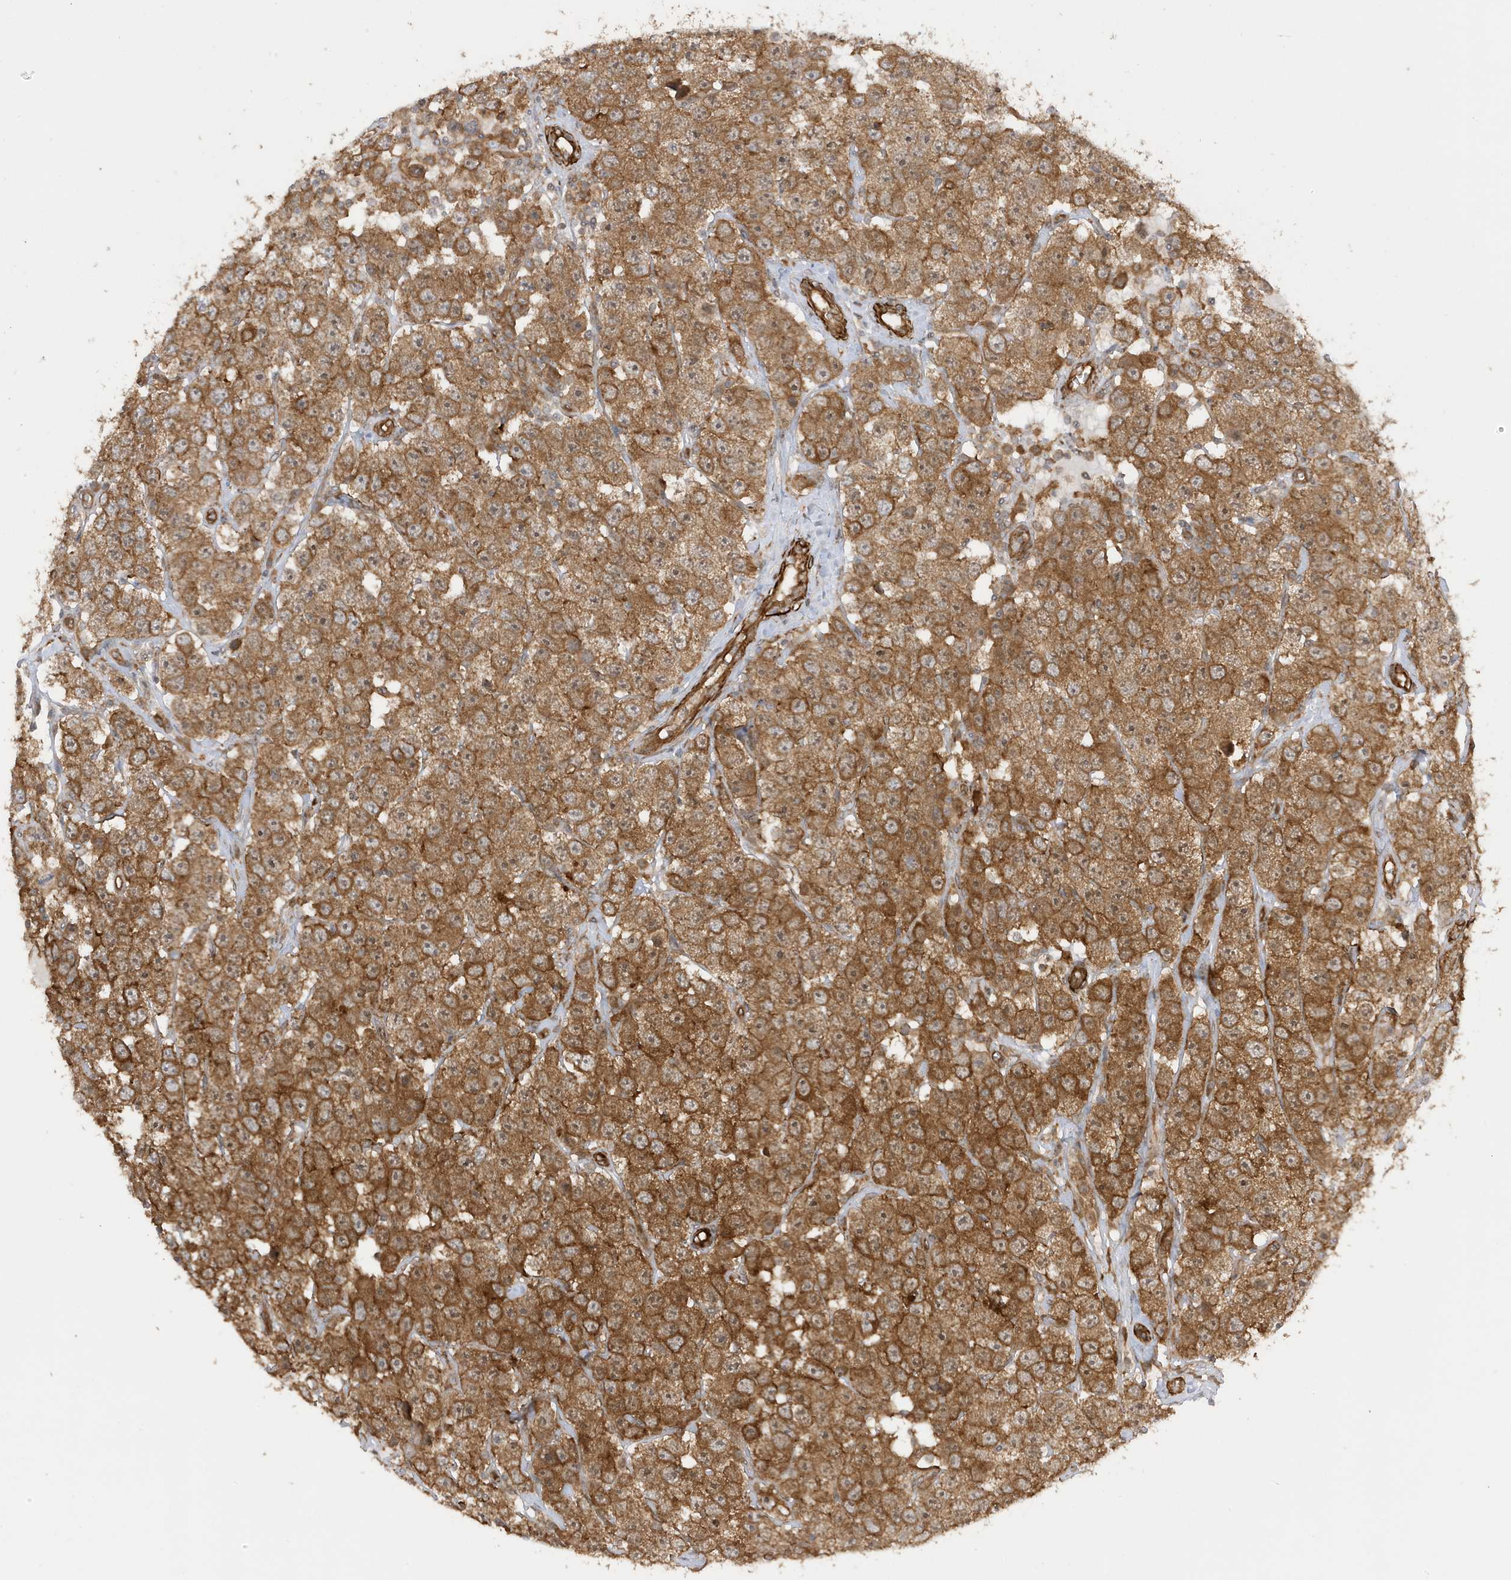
{"staining": {"intensity": "moderate", "quantity": ">75%", "location": "cytoplasmic/membranous"}, "tissue": "testis cancer", "cell_type": "Tumor cells", "image_type": "cancer", "snomed": [{"axis": "morphology", "description": "Seminoma, NOS"}, {"axis": "topography", "description": "Testis"}], "caption": "This micrograph reveals IHC staining of testis cancer, with medium moderate cytoplasmic/membranous staining in approximately >75% of tumor cells.", "gene": "CDC42EP3", "patient": {"sex": "male", "age": 28}}